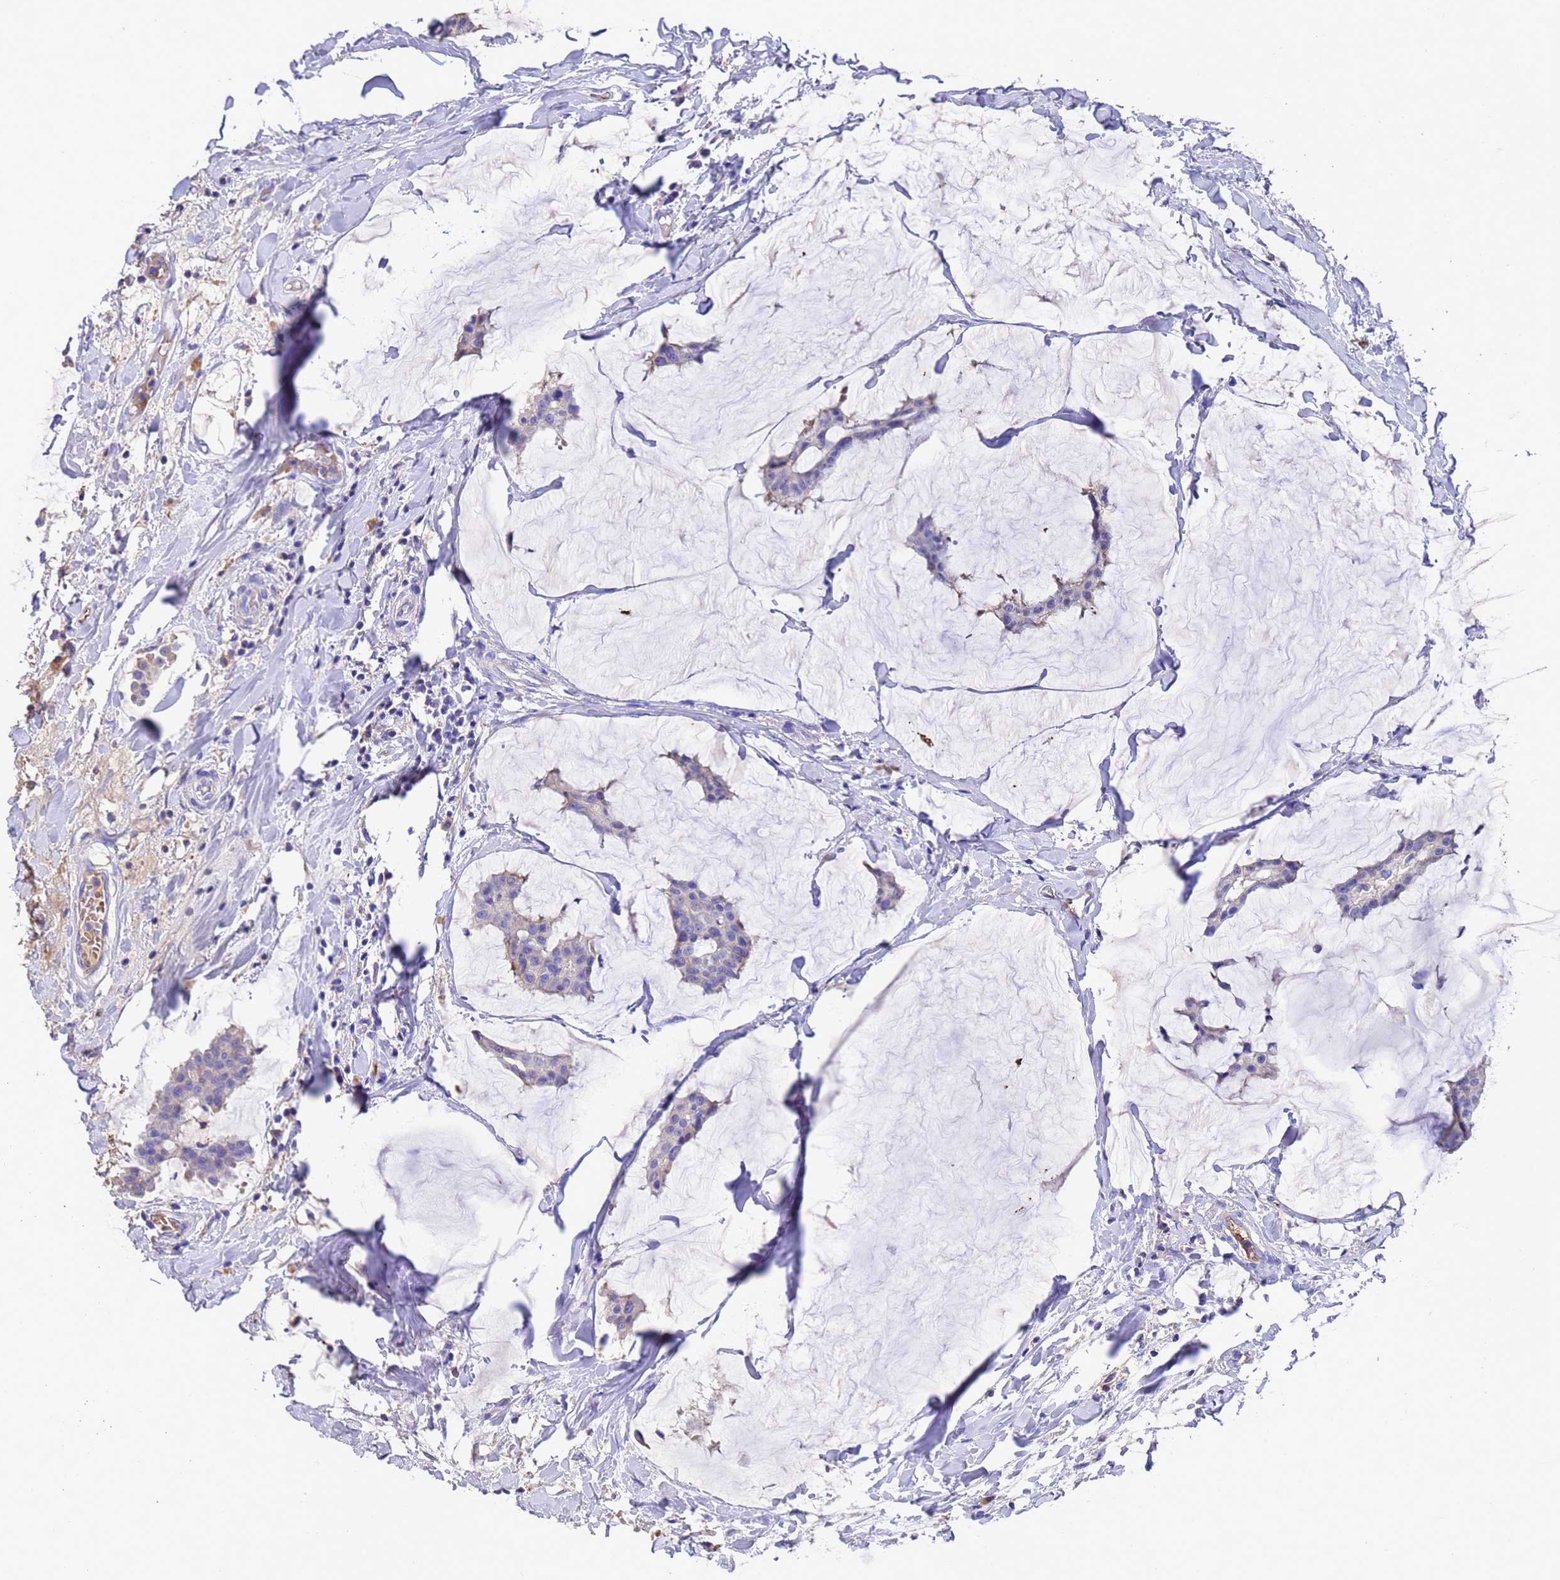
{"staining": {"intensity": "negative", "quantity": "none", "location": "none"}, "tissue": "breast cancer", "cell_type": "Tumor cells", "image_type": "cancer", "snomed": [{"axis": "morphology", "description": "Duct carcinoma"}, {"axis": "topography", "description": "Breast"}], "caption": "Protein analysis of breast cancer shows no significant expression in tumor cells.", "gene": "ELP6", "patient": {"sex": "female", "age": 93}}